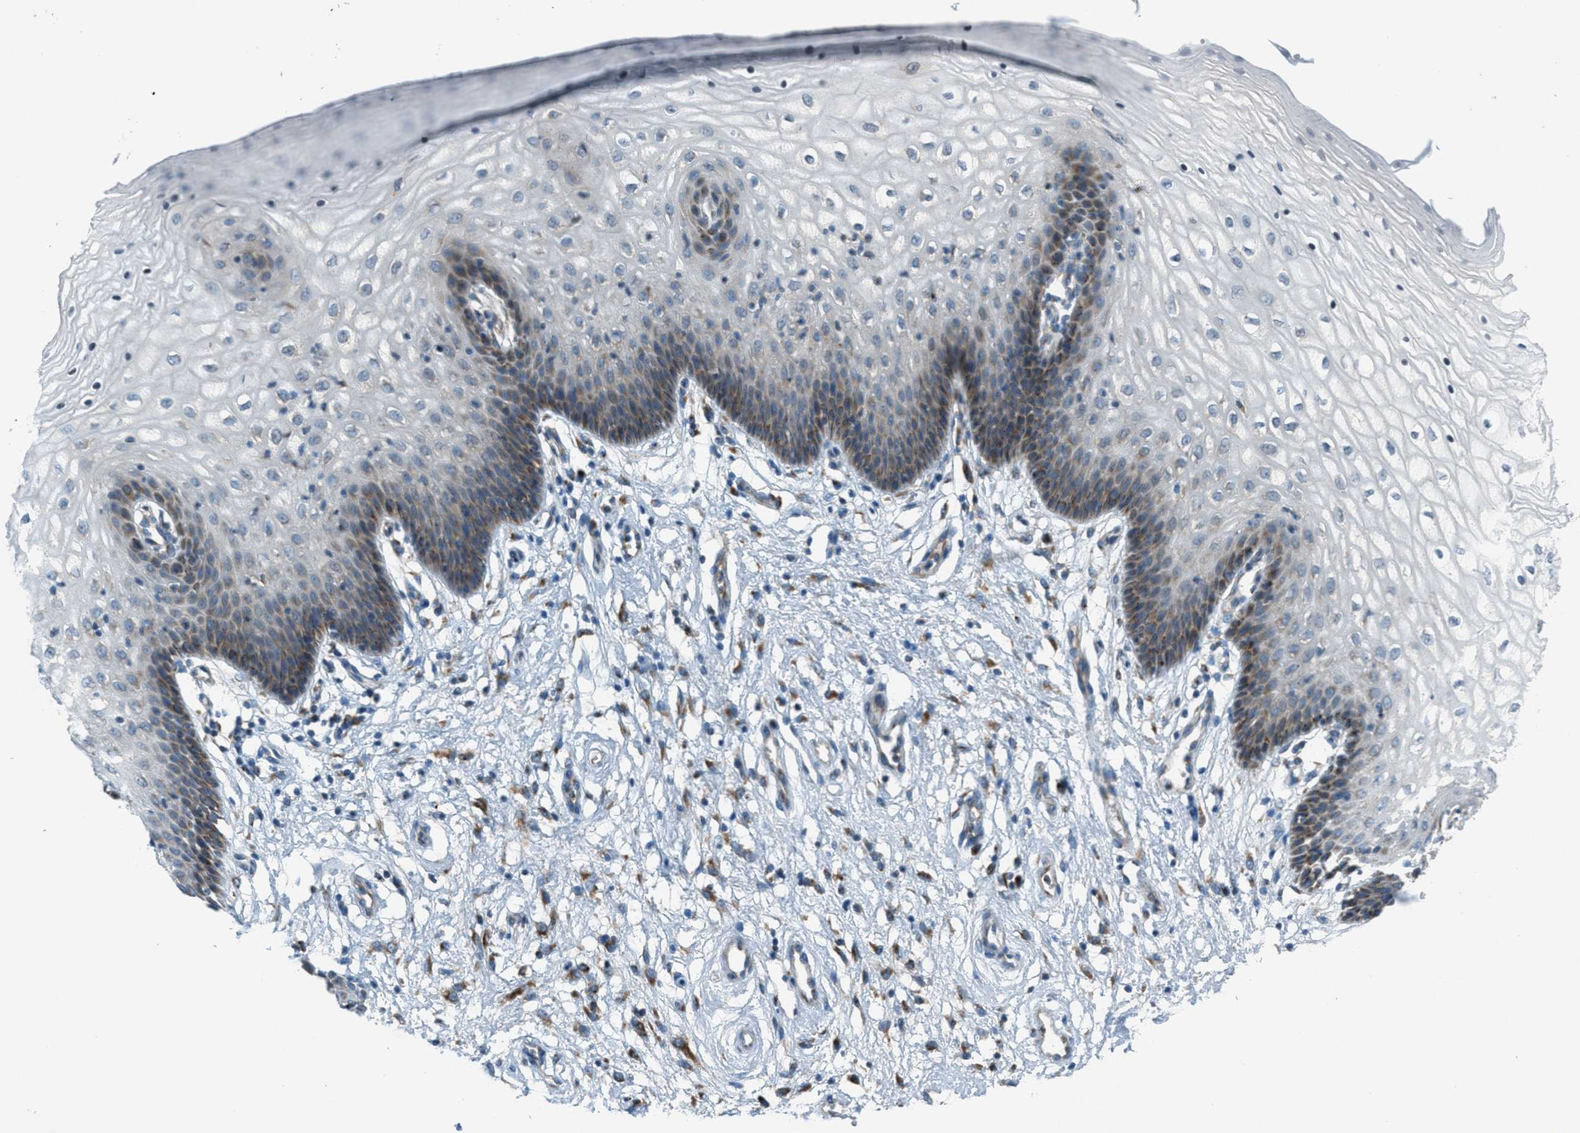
{"staining": {"intensity": "weak", "quantity": "25%-75%", "location": "cytoplasmic/membranous"}, "tissue": "vagina", "cell_type": "Squamous epithelial cells", "image_type": "normal", "snomed": [{"axis": "morphology", "description": "Normal tissue, NOS"}, {"axis": "topography", "description": "Vagina"}], "caption": "The image shows immunohistochemical staining of unremarkable vagina. There is weak cytoplasmic/membranous positivity is present in about 25%-75% of squamous epithelial cells.", "gene": "BCKDK", "patient": {"sex": "female", "age": 34}}